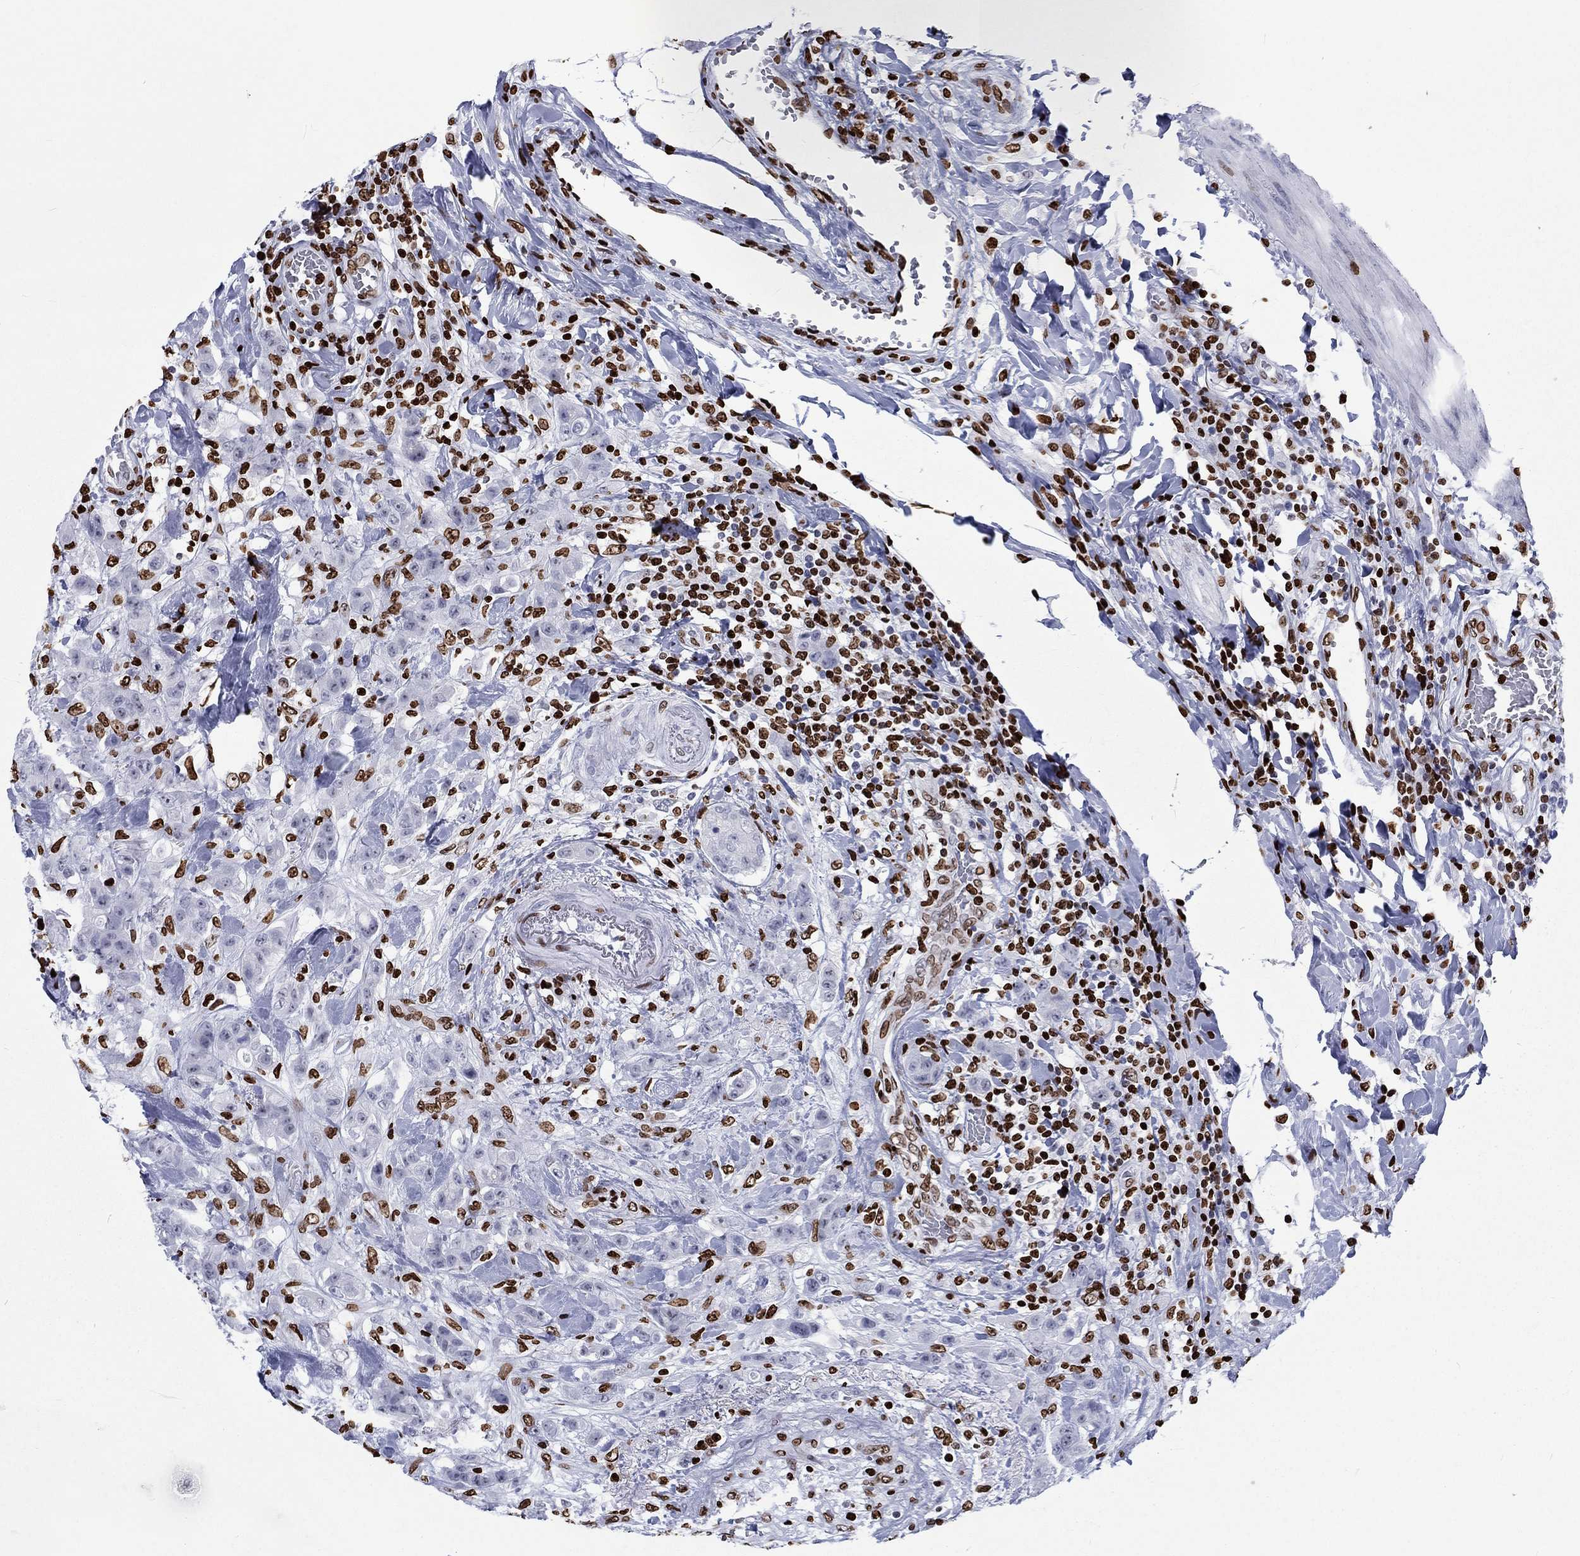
{"staining": {"intensity": "strong", "quantity": ">75%", "location": "nuclear"}, "tissue": "colorectal cancer", "cell_type": "Tumor cells", "image_type": "cancer", "snomed": [{"axis": "morphology", "description": "Adenocarcinoma, NOS"}, {"axis": "topography", "description": "Colon"}], "caption": "Immunohistochemistry (IHC) staining of adenocarcinoma (colorectal), which displays high levels of strong nuclear positivity in about >75% of tumor cells indicating strong nuclear protein staining. The staining was performed using DAB (brown) for protein detection and nuclei were counterstained in hematoxylin (blue).", "gene": "H1-5", "patient": {"sex": "female", "age": 48}}